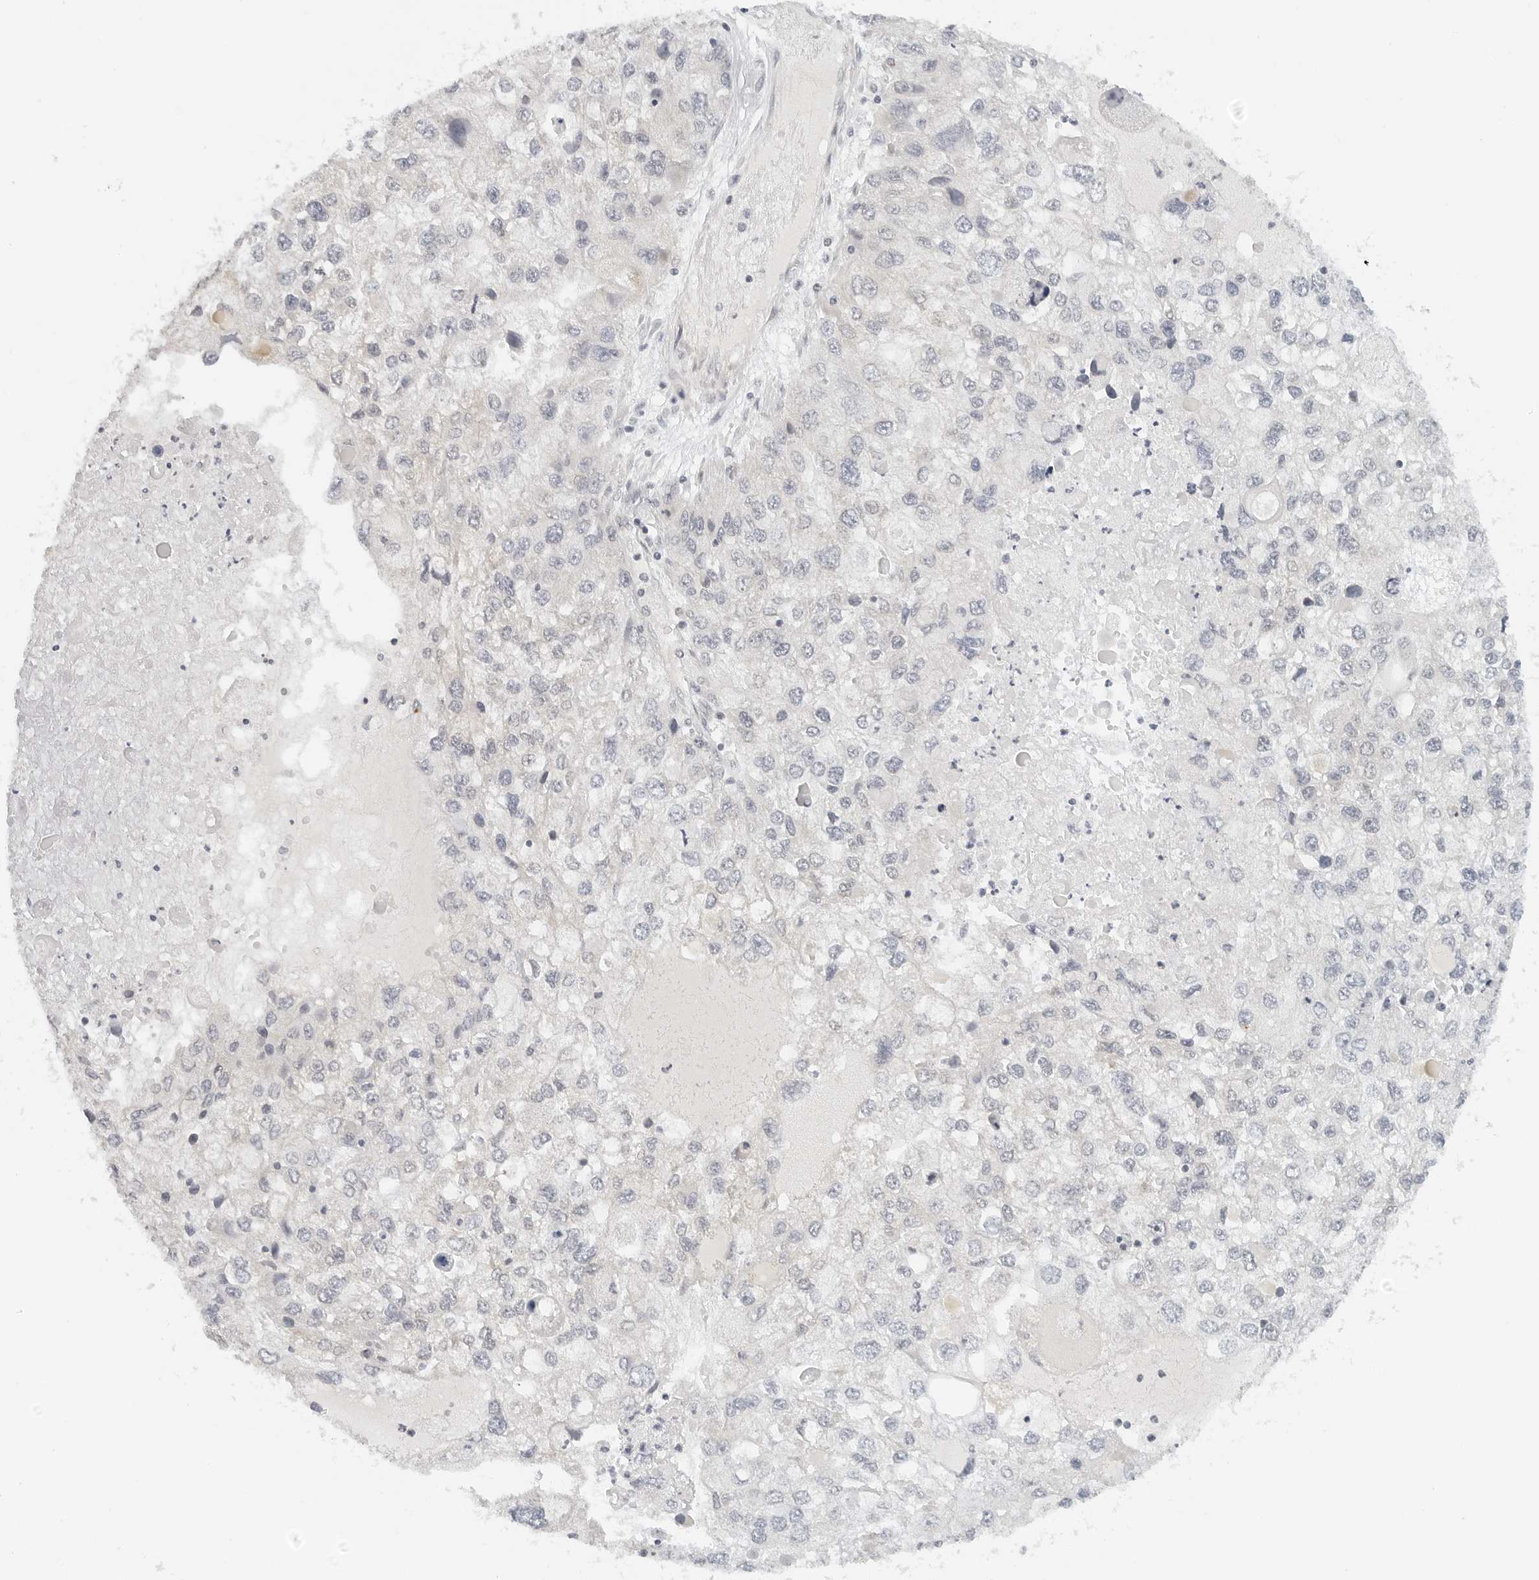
{"staining": {"intensity": "weak", "quantity": "<25%", "location": "cytoplasmic/membranous"}, "tissue": "endometrial cancer", "cell_type": "Tumor cells", "image_type": "cancer", "snomed": [{"axis": "morphology", "description": "Adenocarcinoma, NOS"}, {"axis": "topography", "description": "Endometrium"}], "caption": "High power microscopy histopathology image of an immunohistochemistry photomicrograph of adenocarcinoma (endometrial), revealing no significant positivity in tumor cells. (Stains: DAB immunohistochemistry (IHC) with hematoxylin counter stain, Microscopy: brightfield microscopy at high magnification).", "gene": "NEO1", "patient": {"sex": "female", "age": 49}}